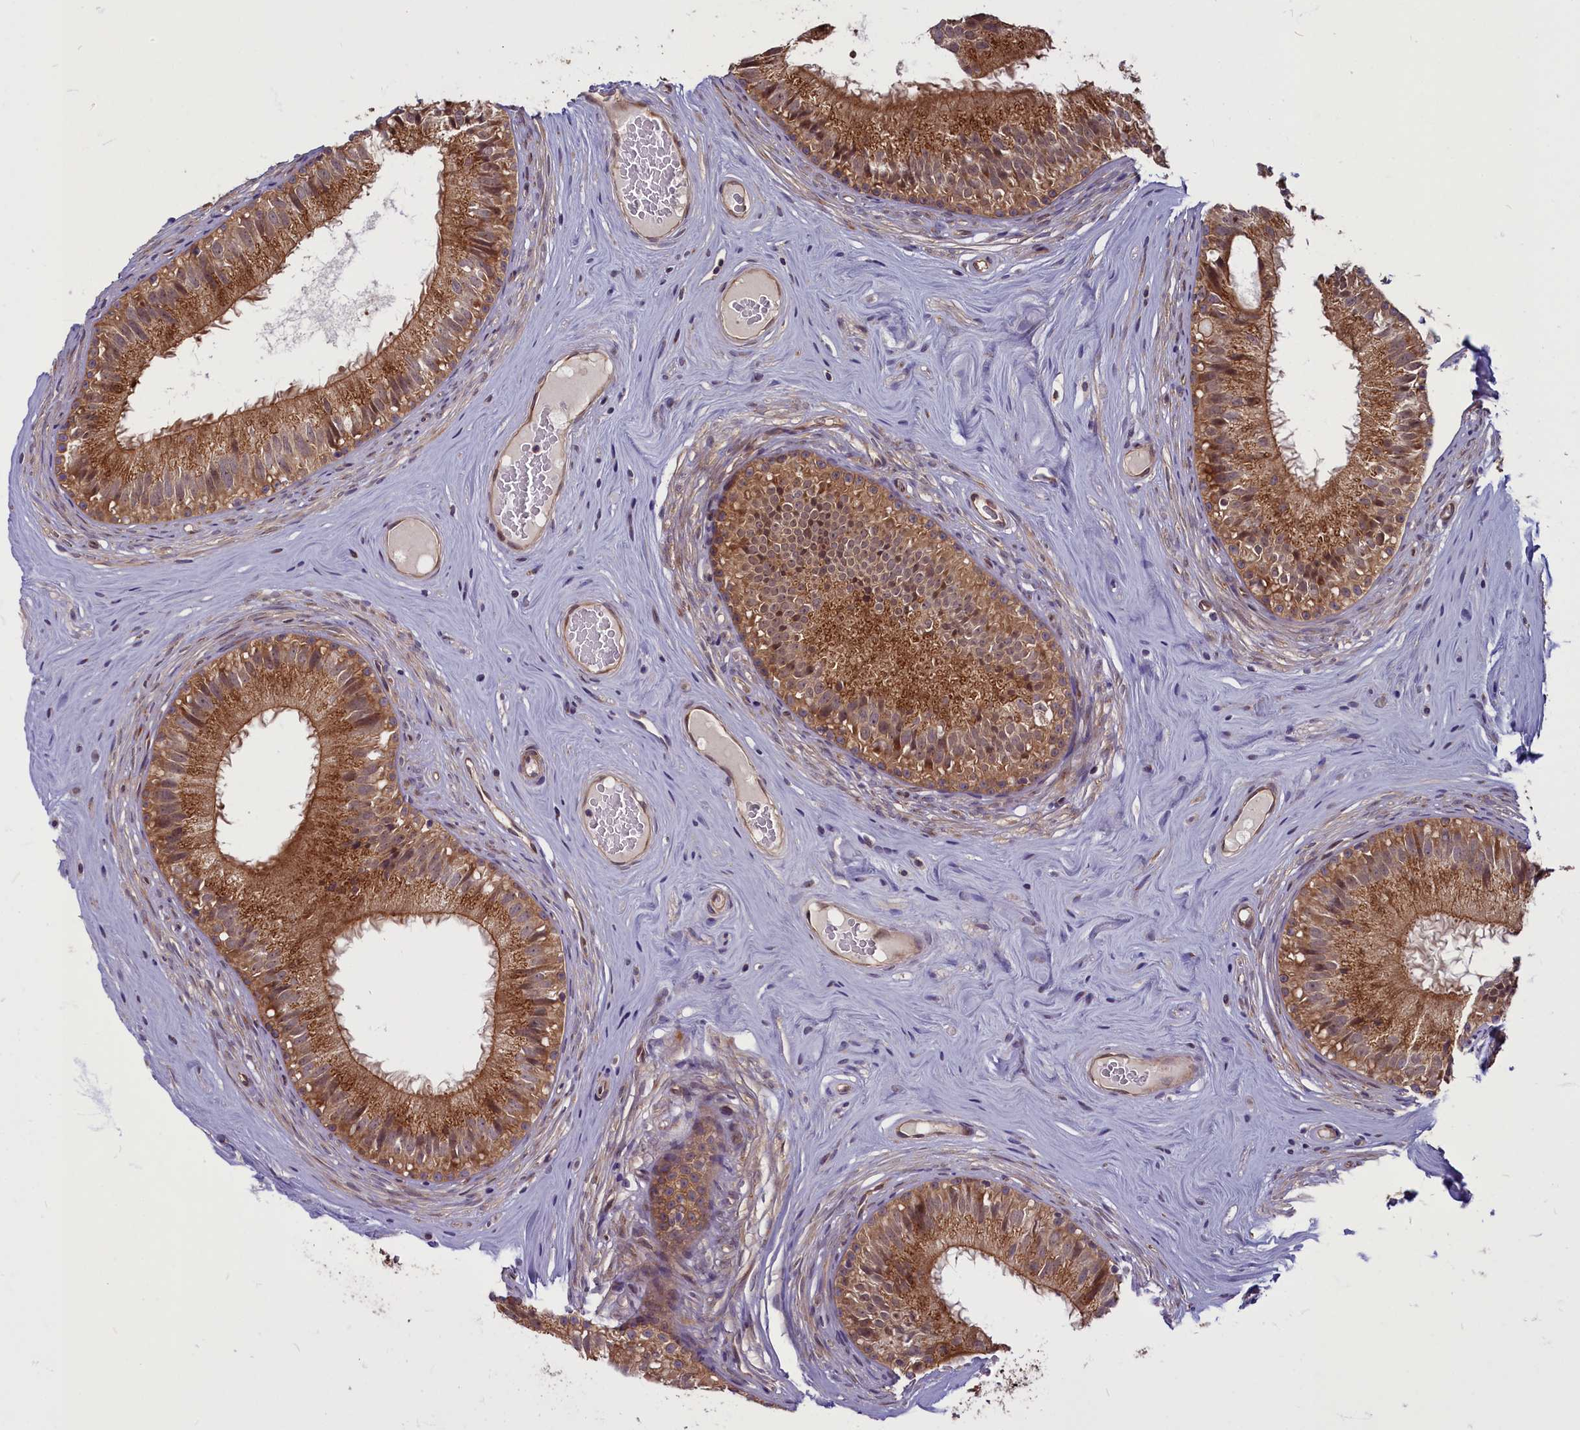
{"staining": {"intensity": "strong", "quantity": ">75%", "location": "cytoplasmic/membranous"}, "tissue": "epididymis", "cell_type": "Glandular cells", "image_type": "normal", "snomed": [{"axis": "morphology", "description": "Normal tissue, NOS"}, {"axis": "topography", "description": "Epididymis"}], "caption": "Strong cytoplasmic/membranous staining for a protein is present in approximately >75% of glandular cells of unremarkable epididymis using immunohistochemistry (IHC).", "gene": "ENSG00000274944", "patient": {"sex": "male", "age": 45}}